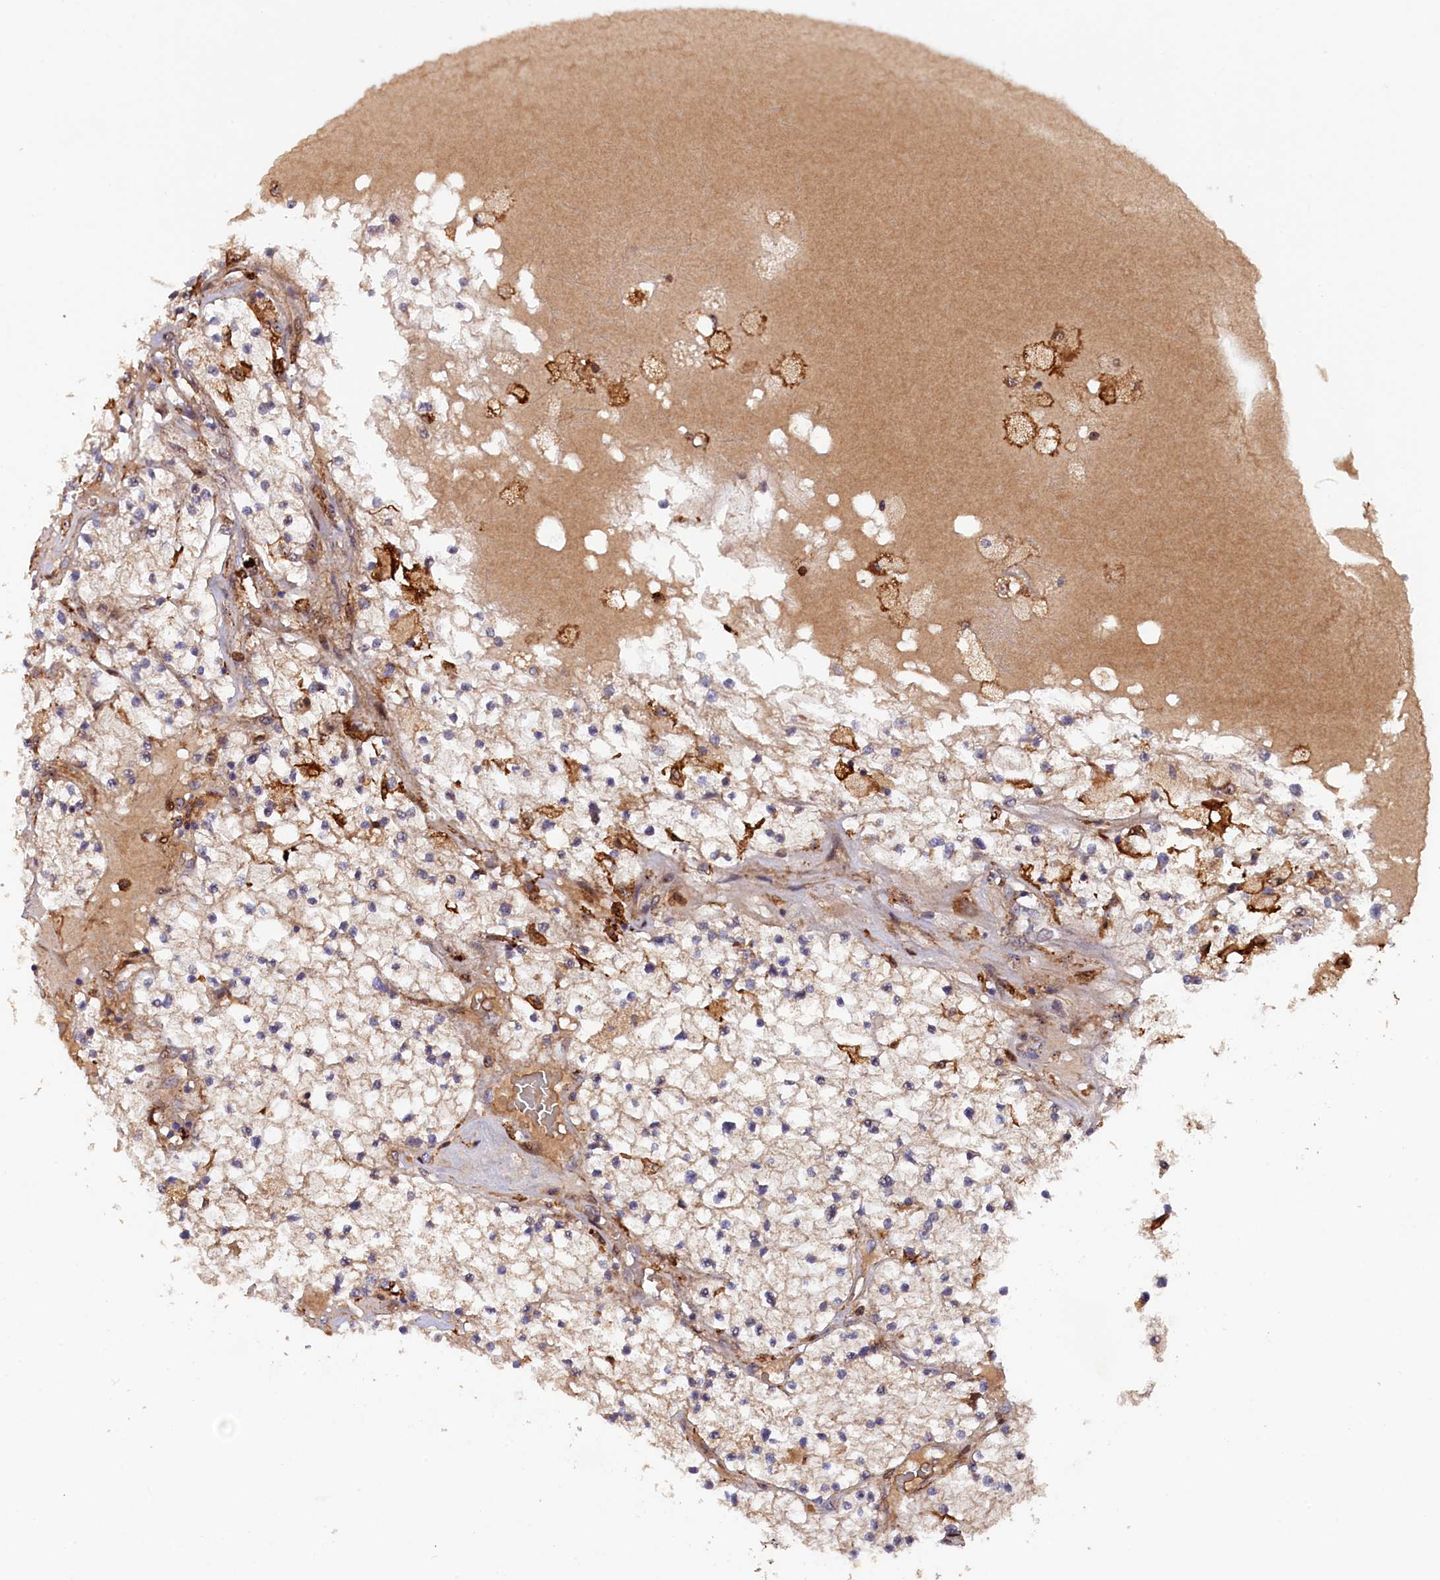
{"staining": {"intensity": "negative", "quantity": "none", "location": "none"}, "tissue": "renal cancer", "cell_type": "Tumor cells", "image_type": "cancer", "snomed": [{"axis": "morphology", "description": "Normal tissue, NOS"}, {"axis": "morphology", "description": "Adenocarcinoma, NOS"}, {"axis": "topography", "description": "Kidney"}], "caption": "The immunohistochemistry (IHC) micrograph has no significant staining in tumor cells of renal adenocarcinoma tissue. Brightfield microscopy of IHC stained with DAB (3,3'-diaminobenzidine) (brown) and hematoxylin (blue), captured at high magnification.", "gene": "FERMT1", "patient": {"sex": "male", "age": 68}}